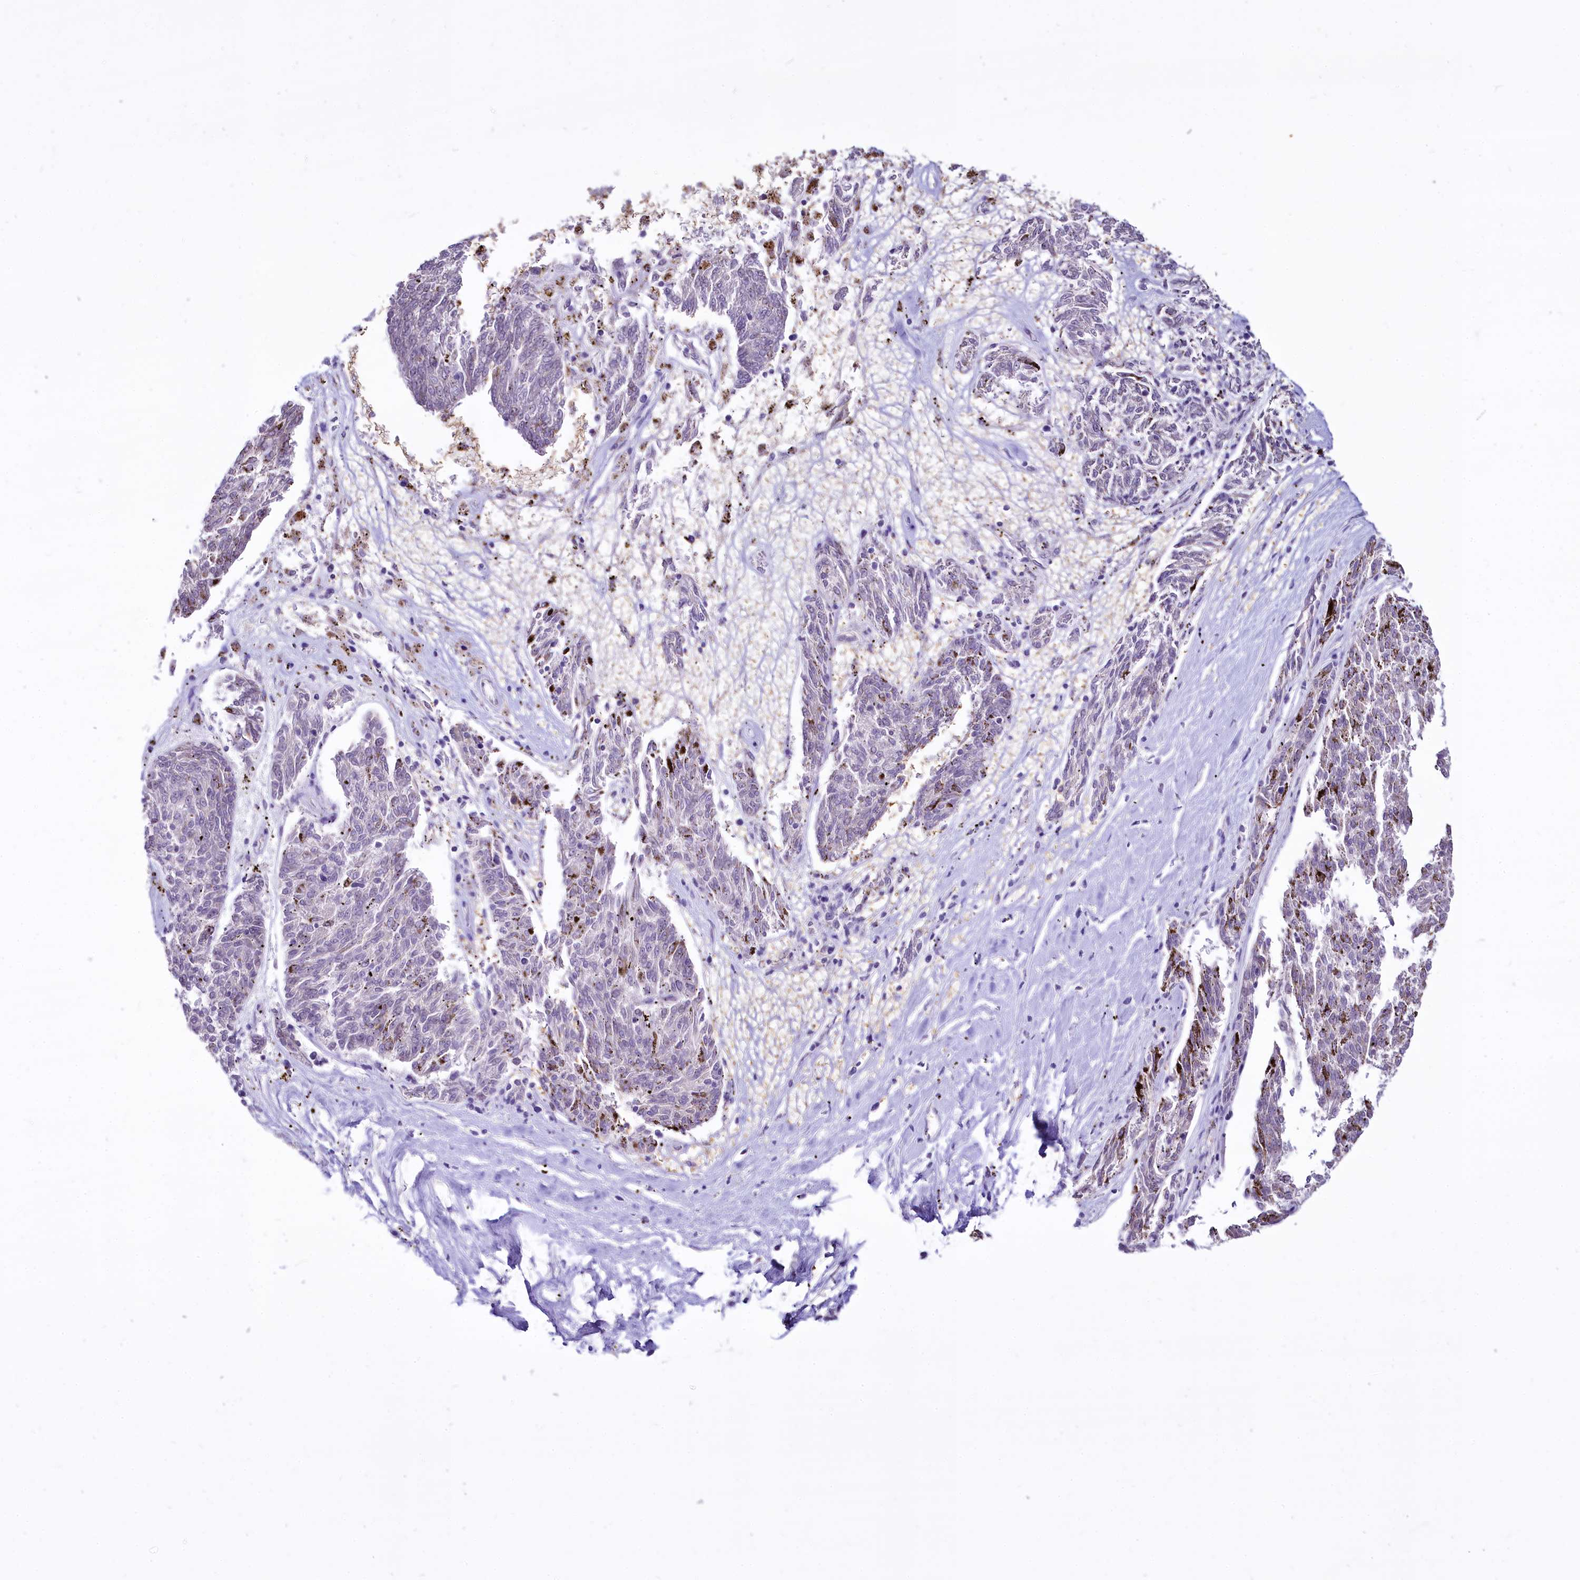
{"staining": {"intensity": "negative", "quantity": "none", "location": "none"}, "tissue": "melanoma", "cell_type": "Tumor cells", "image_type": "cancer", "snomed": [{"axis": "morphology", "description": "Malignant melanoma, NOS"}, {"axis": "topography", "description": "Skin"}], "caption": "Immunohistochemistry (IHC) of human malignant melanoma exhibits no positivity in tumor cells. (DAB (3,3'-diaminobenzidine) IHC, high magnification).", "gene": "BANK1", "patient": {"sex": "female", "age": 72}}